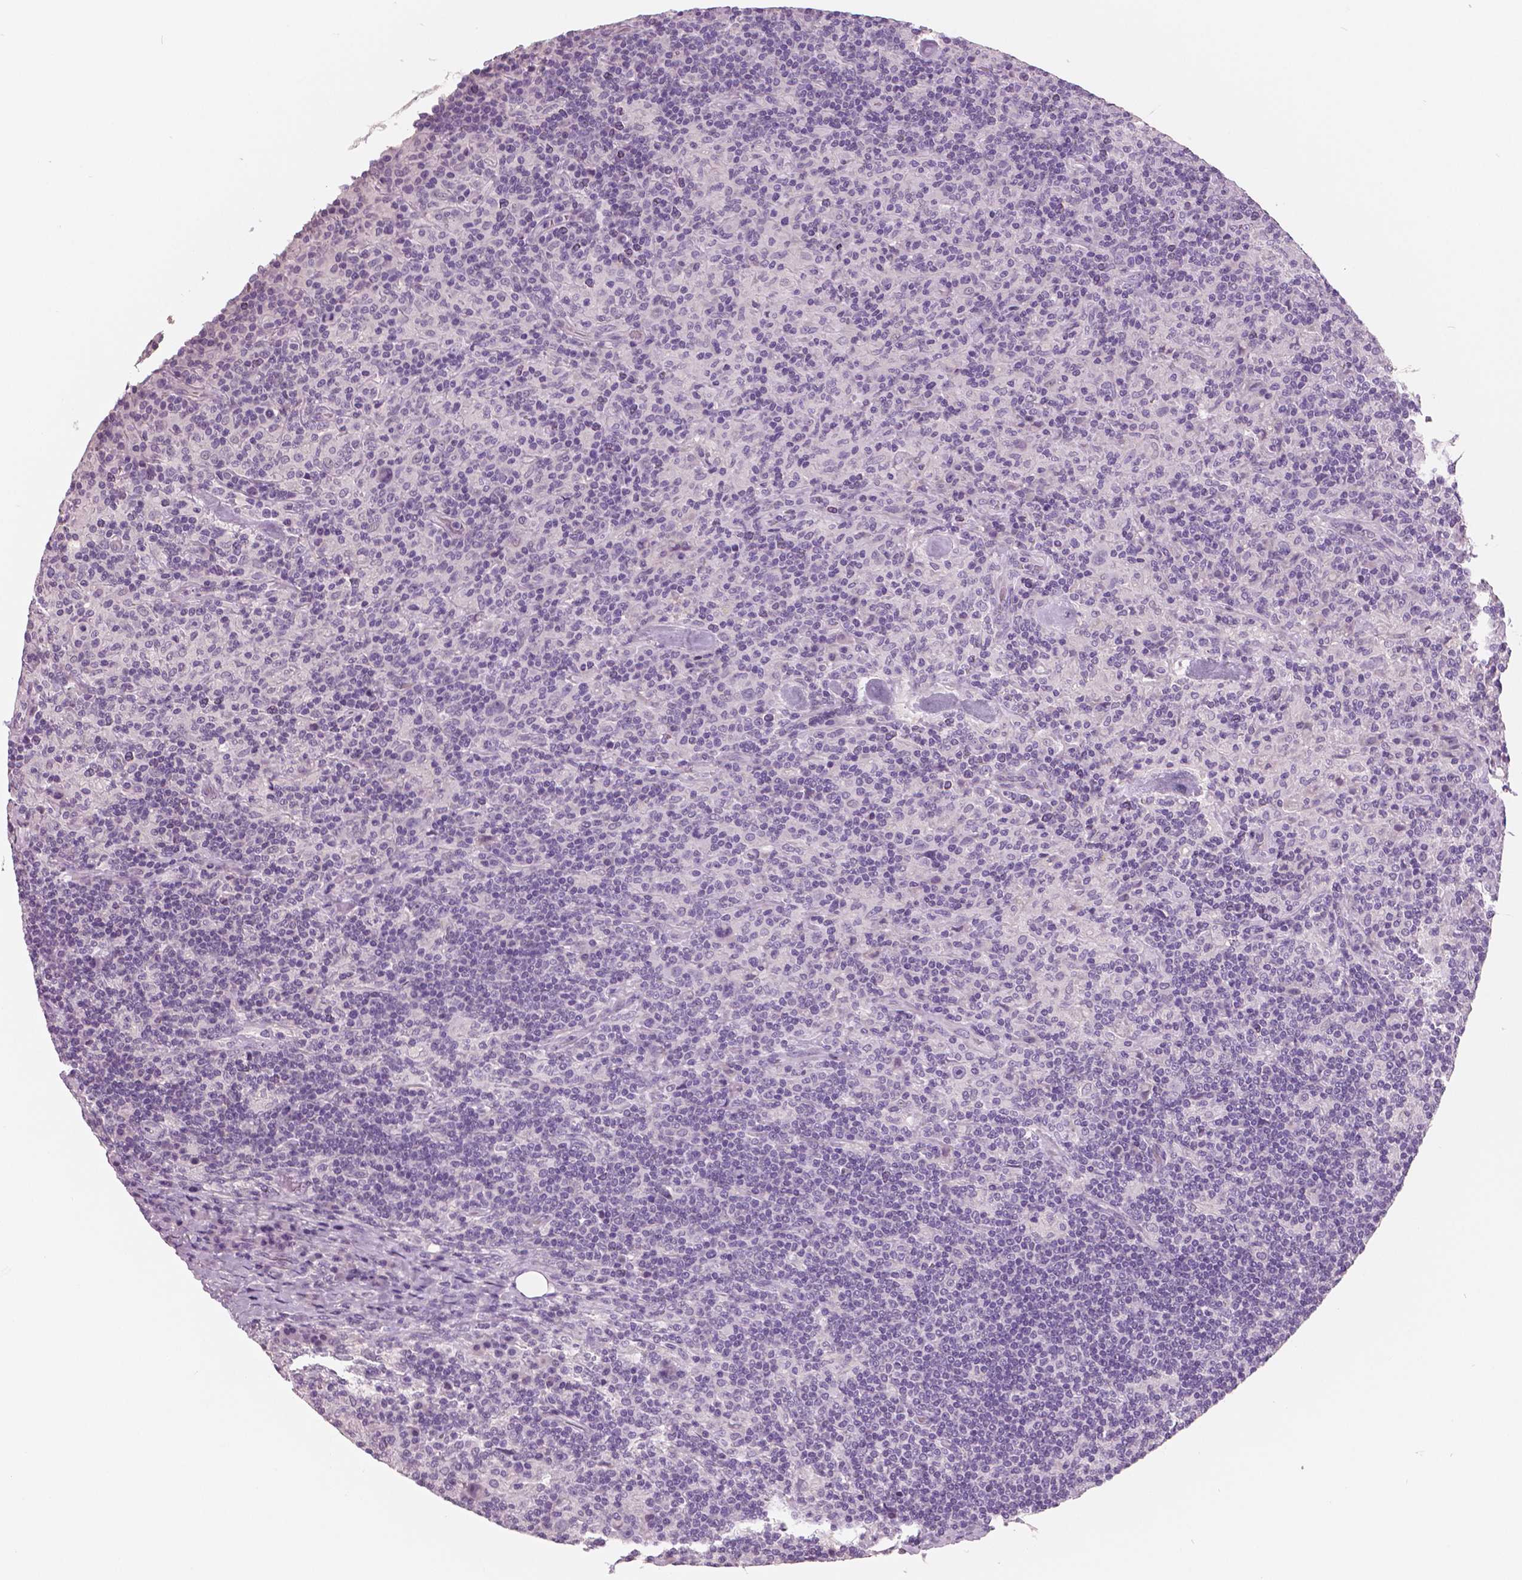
{"staining": {"intensity": "negative", "quantity": "none", "location": "none"}, "tissue": "lymphoma", "cell_type": "Tumor cells", "image_type": "cancer", "snomed": [{"axis": "morphology", "description": "Hodgkin's disease, NOS"}, {"axis": "topography", "description": "Lymph node"}], "caption": "Tumor cells show no significant protein positivity in Hodgkin's disease.", "gene": "NECAB2", "patient": {"sex": "male", "age": 70}}